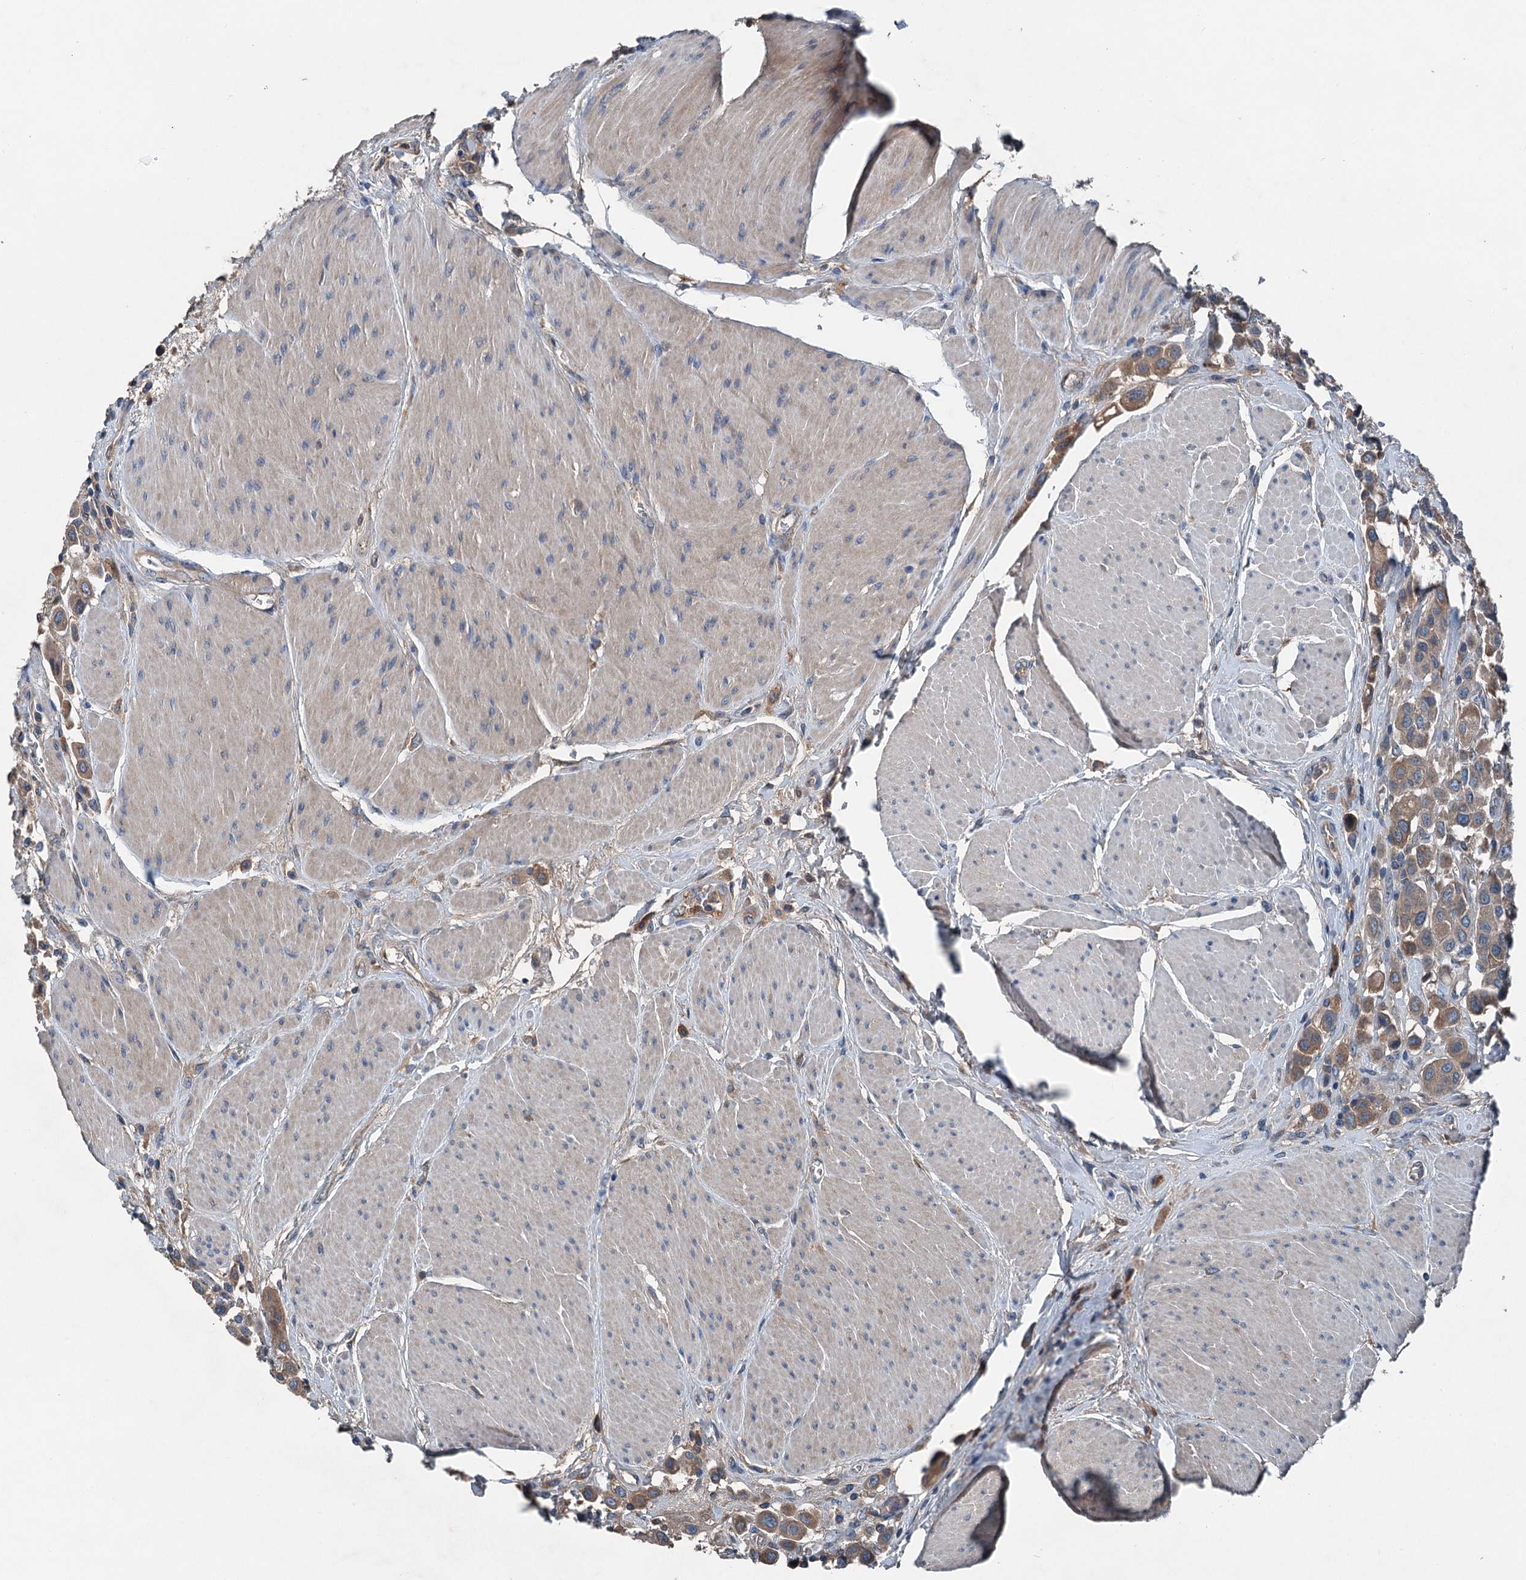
{"staining": {"intensity": "moderate", "quantity": ">75%", "location": "cytoplasmic/membranous"}, "tissue": "urothelial cancer", "cell_type": "Tumor cells", "image_type": "cancer", "snomed": [{"axis": "morphology", "description": "Urothelial carcinoma, High grade"}, {"axis": "topography", "description": "Urinary bladder"}], "caption": "Urothelial cancer was stained to show a protein in brown. There is medium levels of moderate cytoplasmic/membranous positivity in about >75% of tumor cells.", "gene": "PDSS1", "patient": {"sex": "male", "age": 50}}